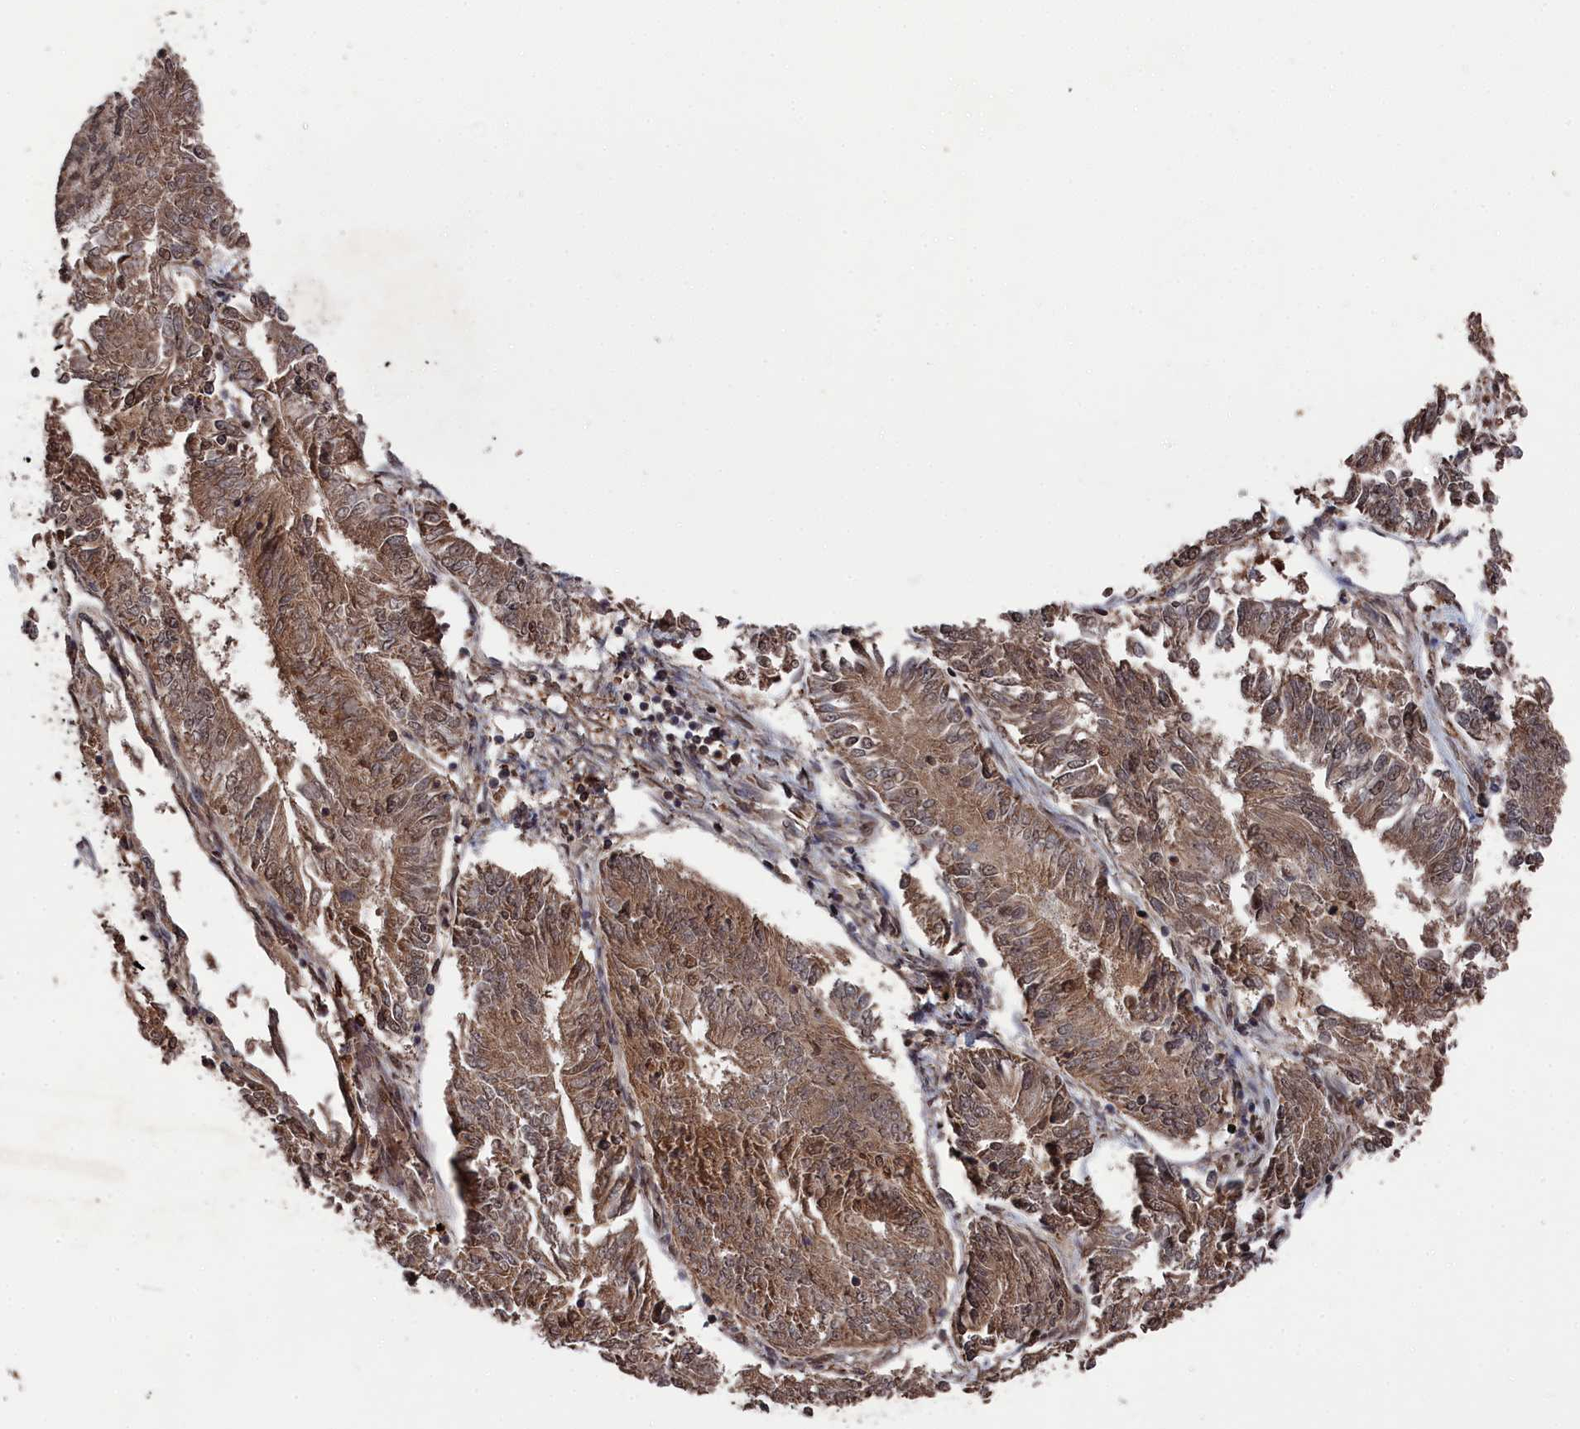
{"staining": {"intensity": "moderate", "quantity": ">75%", "location": "cytoplasmic/membranous,nuclear"}, "tissue": "endometrial cancer", "cell_type": "Tumor cells", "image_type": "cancer", "snomed": [{"axis": "morphology", "description": "Adenocarcinoma, NOS"}, {"axis": "topography", "description": "Endometrium"}], "caption": "Human endometrial cancer (adenocarcinoma) stained for a protein (brown) exhibits moderate cytoplasmic/membranous and nuclear positive positivity in about >75% of tumor cells.", "gene": "CEACAM21", "patient": {"sex": "female", "age": 58}}